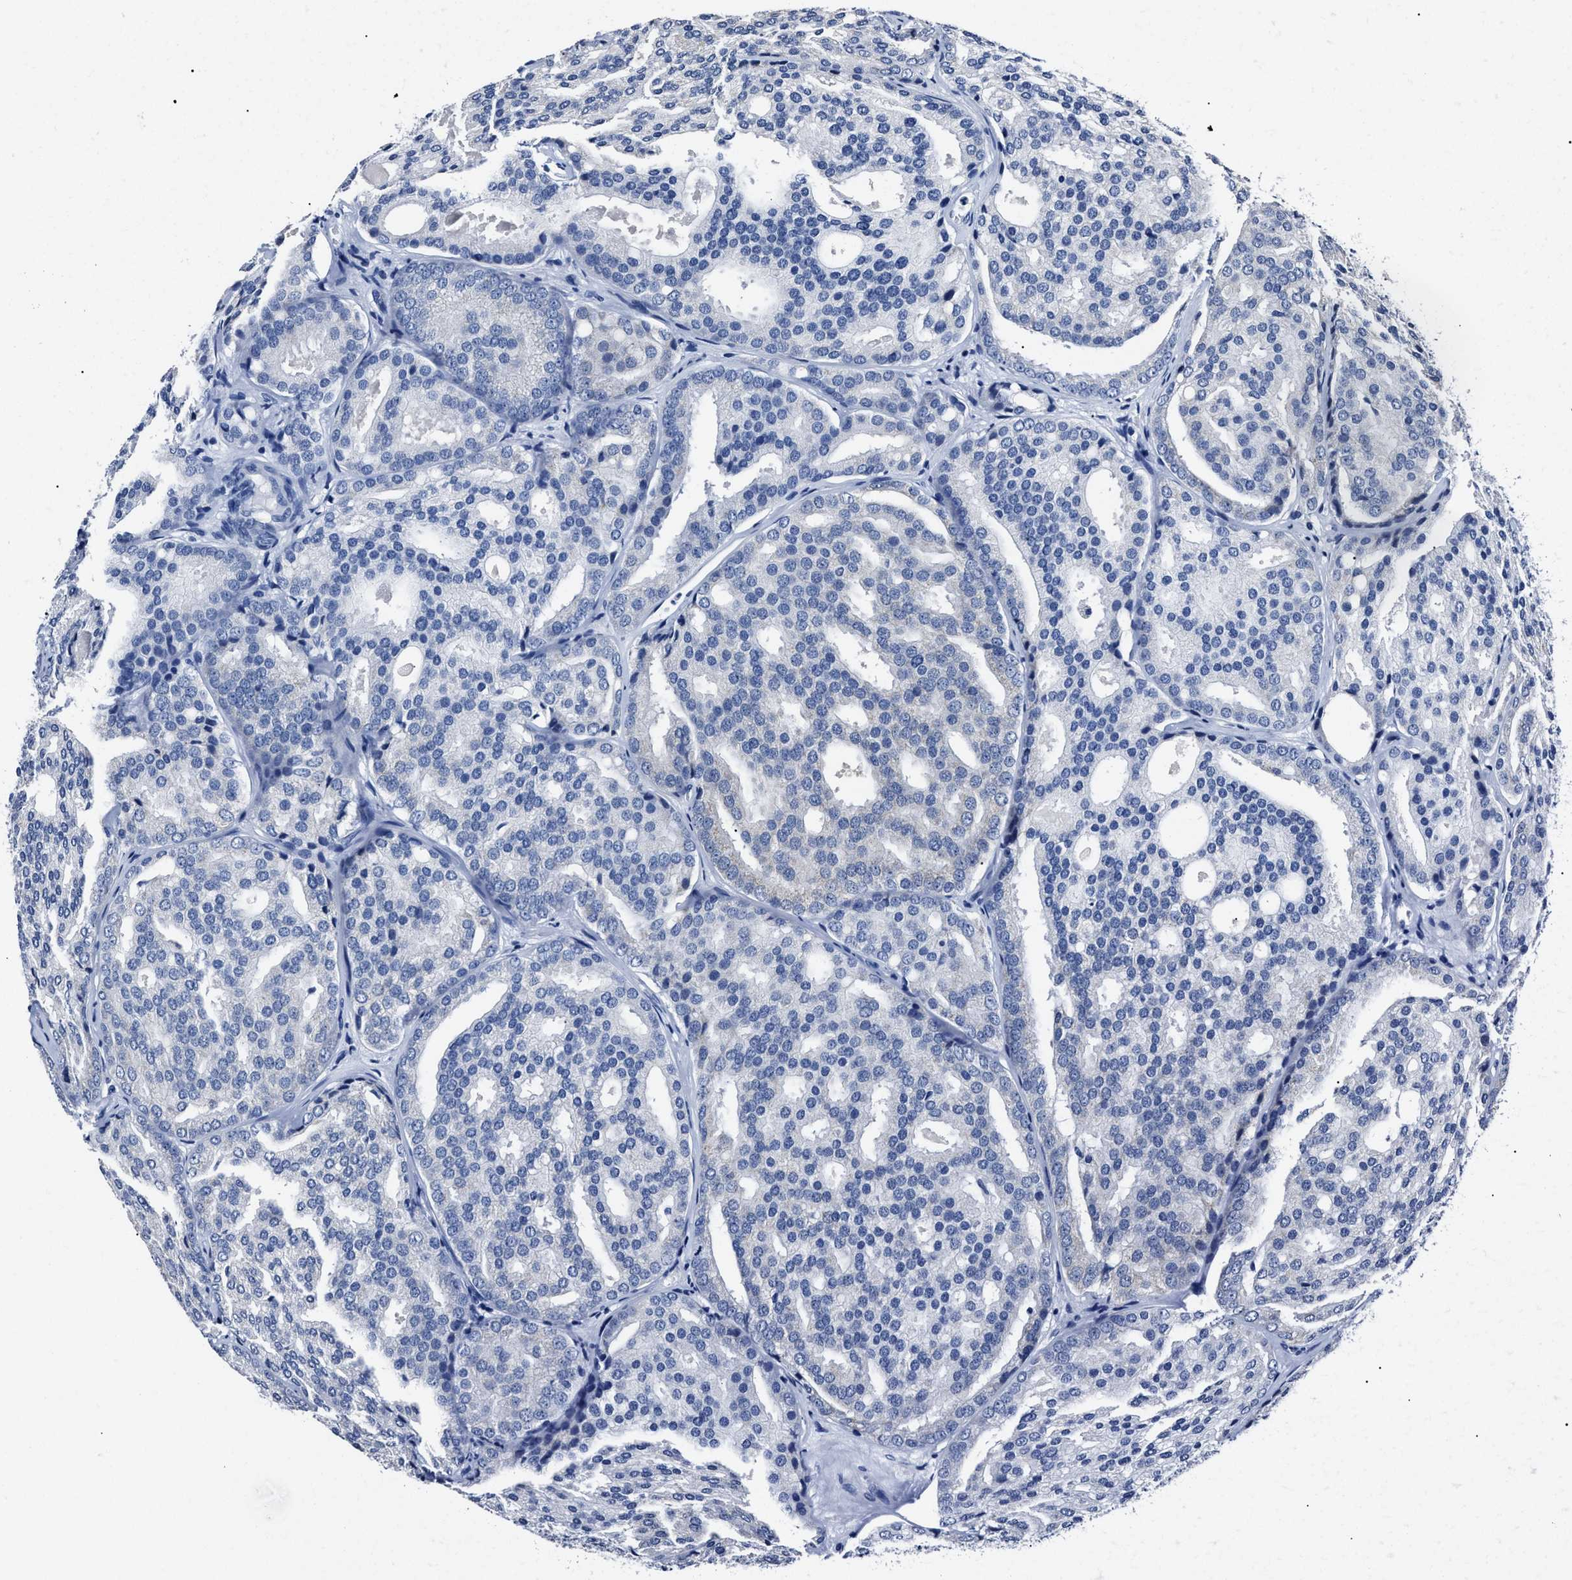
{"staining": {"intensity": "negative", "quantity": "none", "location": "none"}, "tissue": "prostate cancer", "cell_type": "Tumor cells", "image_type": "cancer", "snomed": [{"axis": "morphology", "description": "Adenocarcinoma, High grade"}, {"axis": "topography", "description": "Prostate"}], "caption": "Tumor cells show no significant protein positivity in prostate cancer.", "gene": "ALPG", "patient": {"sex": "male", "age": 64}}